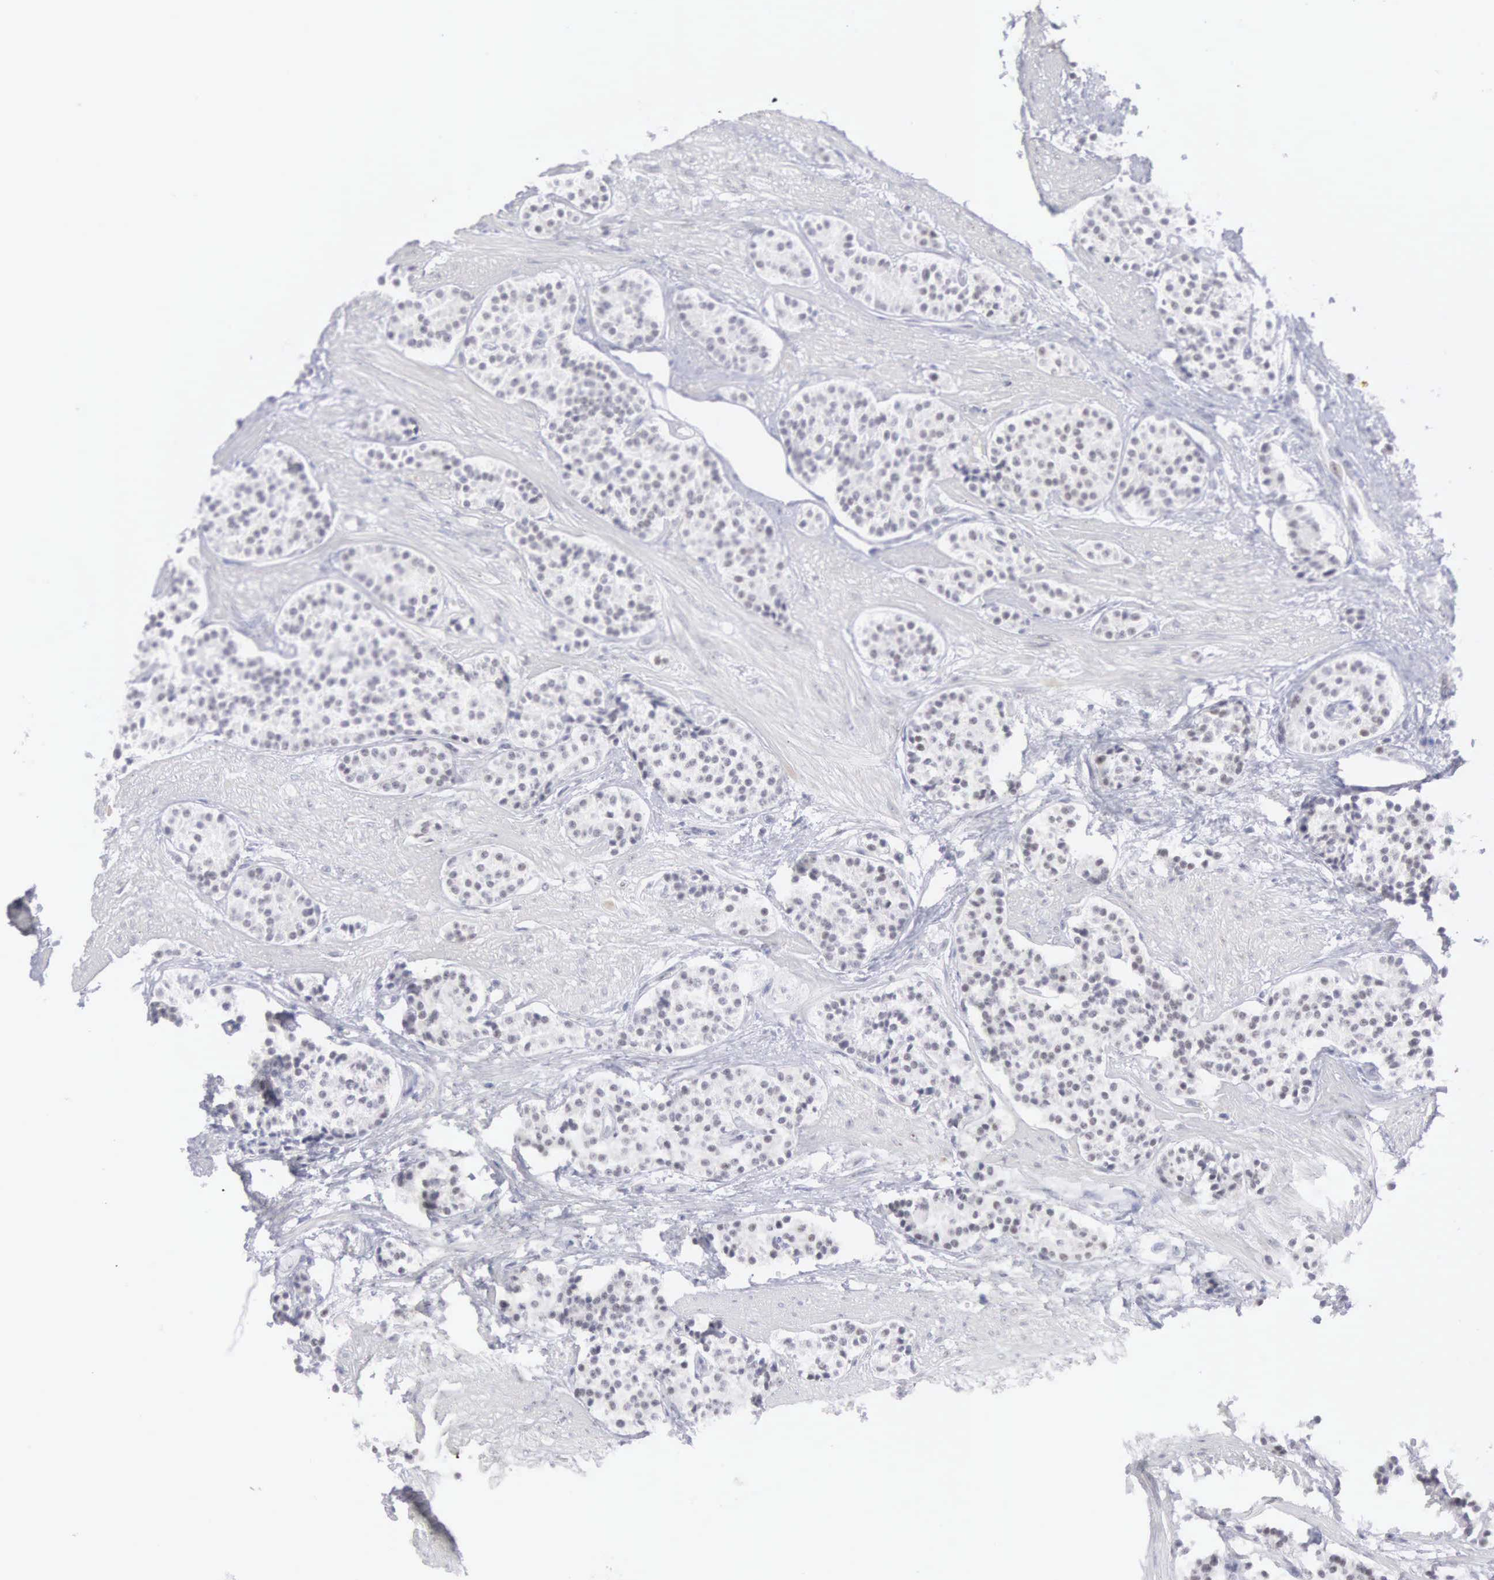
{"staining": {"intensity": "negative", "quantity": "none", "location": "none"}, "tissue": "carcinoid", "cell_type": "Tumor cells", "image_type": "cancer", "snomed": [{"axis": "morphology", "description": "Carcinoid, malignant, NOS"}, {"axis": "topography", "description": "Stomach"}], "caption": "Photomicrograph shows no protein positivity in tumor cells of carcinoid tissue. (DAB immunohistochemistry (IHC), high magnification).", "gene": "MNAT1", "patient": {"sex": "female", "age": 76}}